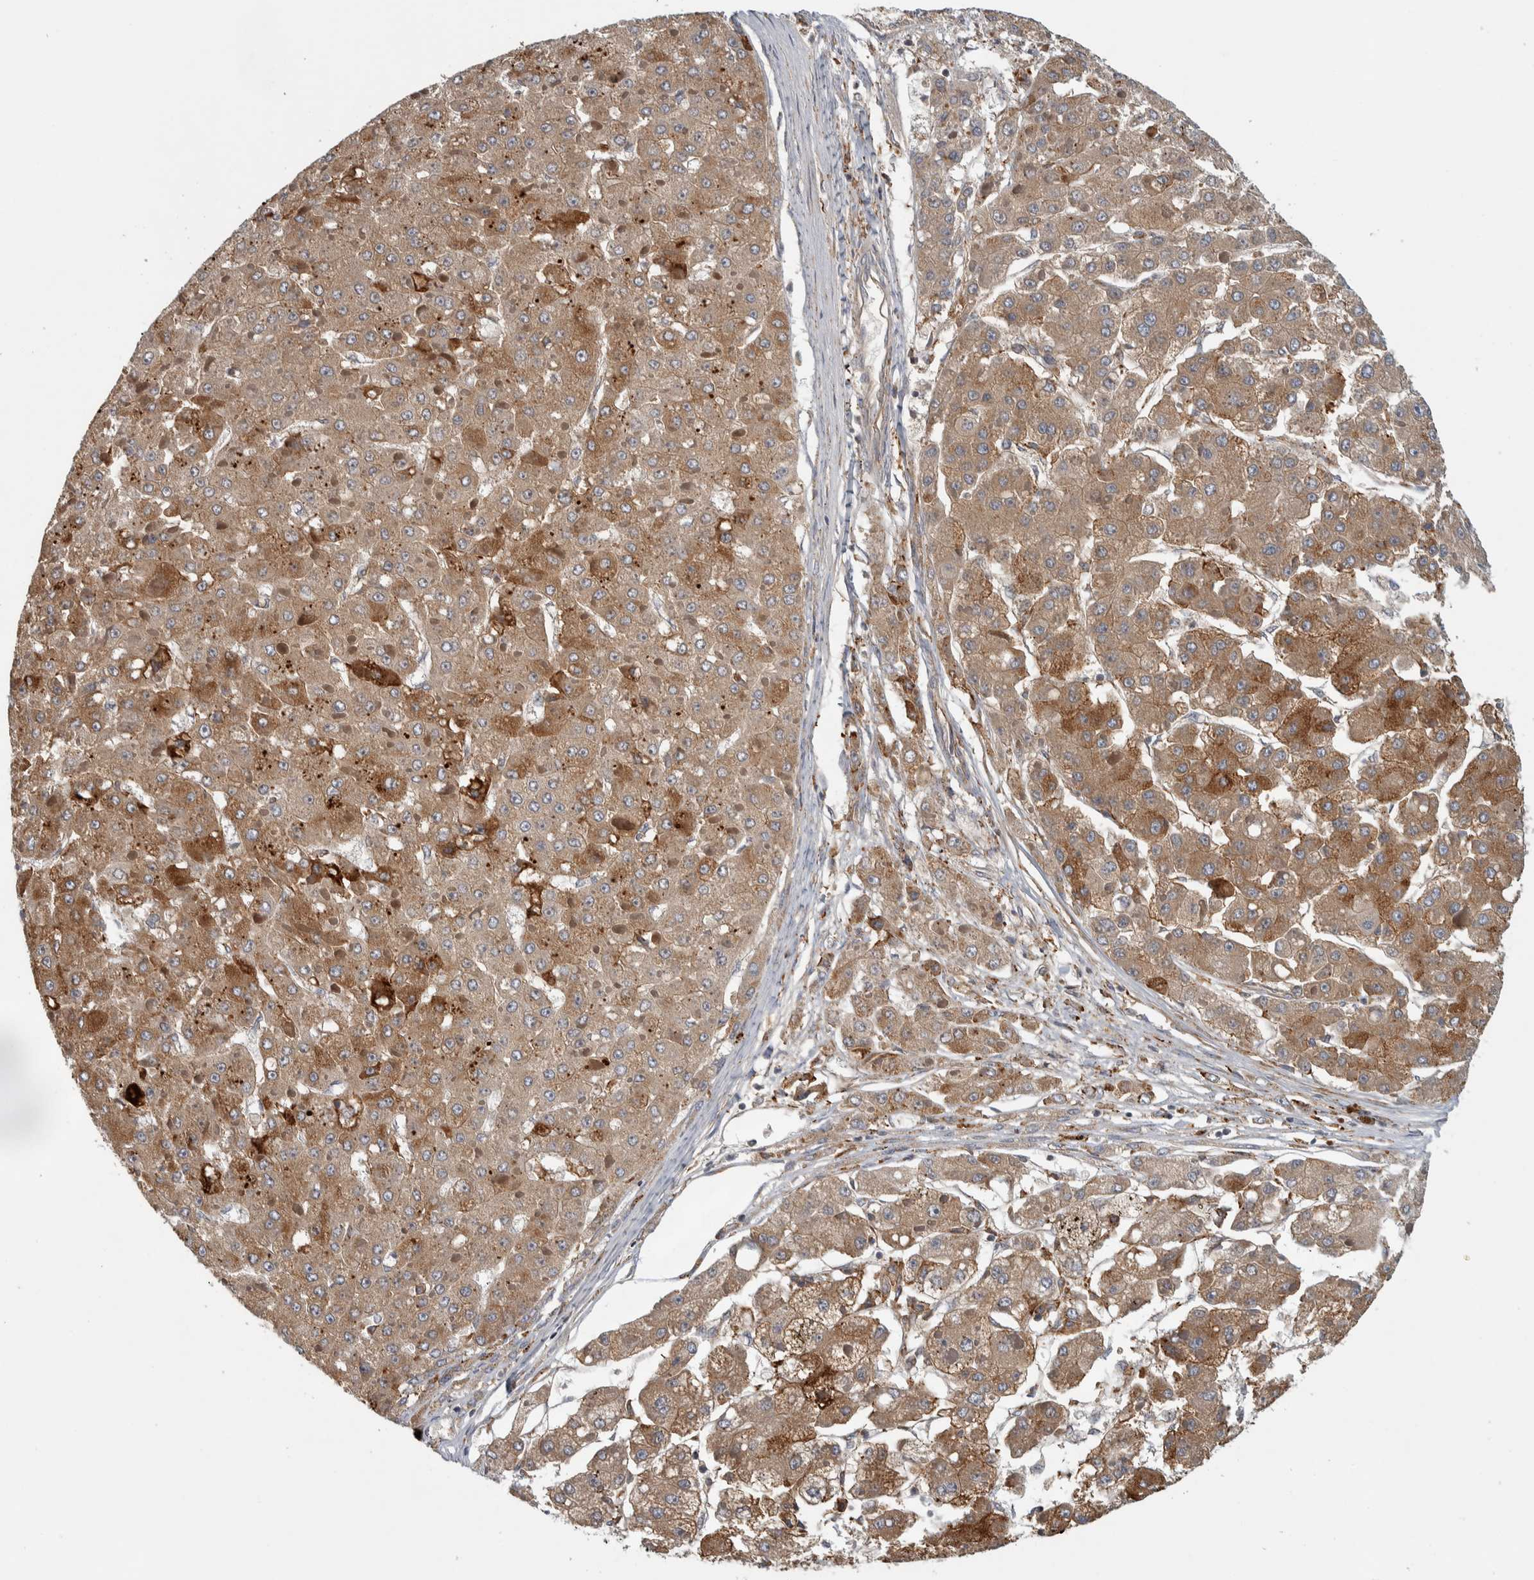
{"staining": {"intensity": "moderate", "quantity": ">75%", "location": "cytoplasmic/membranous"}, "tissue": "liver cancer", "cell_type": "Tumor cells", "image_type": "cancer", "snomed": [{"axis": "morphology", "description": "Carcinoma, Hepatocellular, NOS"}, {"axis": "topography", "description": "Liver"}], "caption": "The micrograph demonstrates immunohistochemical staining of liver cancer (hepatocellular carcinoma). There is moderate cytoplasmic/membranous positivity is present in approximately >75% of tumor cells. The protein is shown in brown color, while the nuclei are stained blue.", "gene": "ADPRM", "patient": {"sex": "female", "age": 73}}